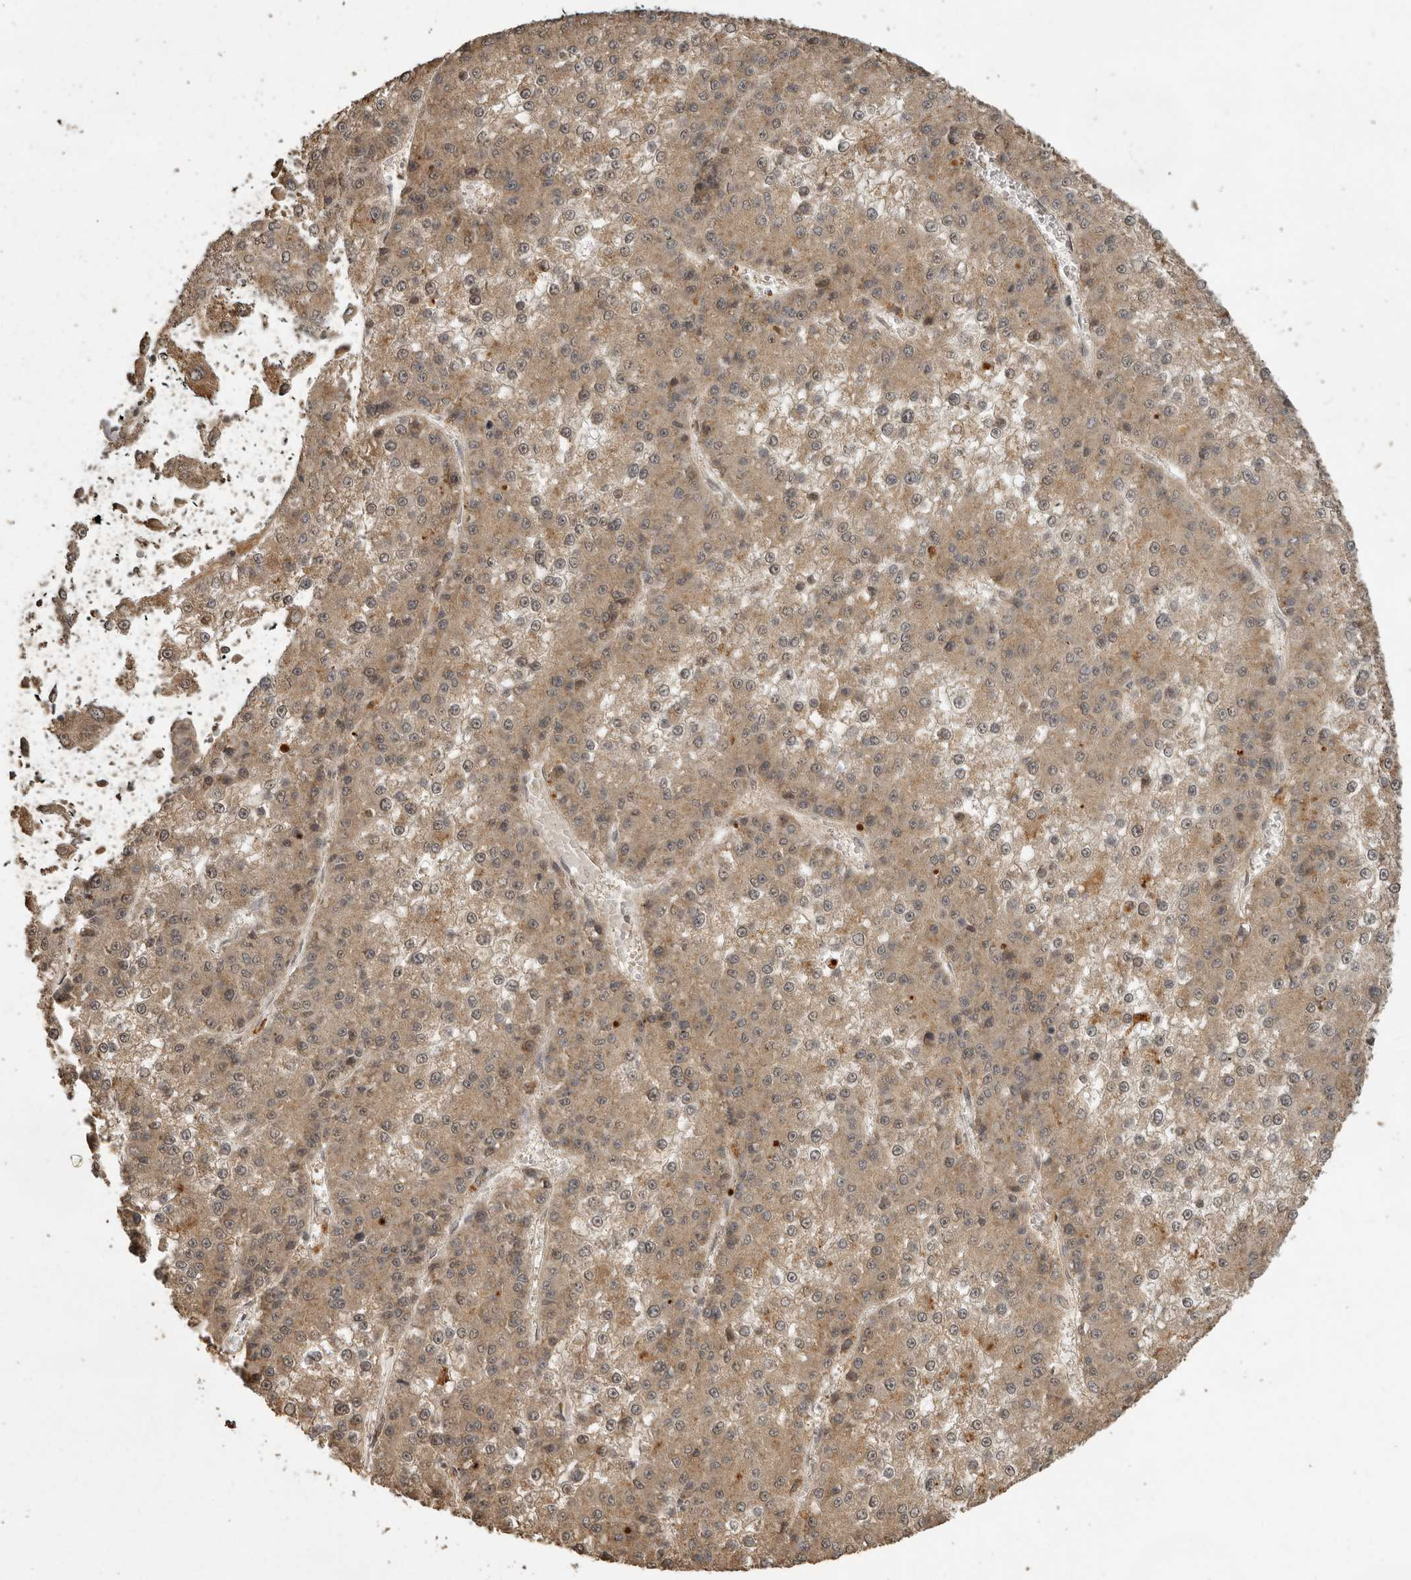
{"staining": {"intensity": "moderate", "quantity": ">75%", "location": "cytoplasmic/membranous"}, "tissue": "liver cancer", "cell_type": "Tumor cells", "image_type": "cancer", "snomed": [{"axis": "morphology", "description": "Carcinoma, Hepatocellular, NOS"}, {"axis": "topography", "description": "Liver"}], "caption": "Moderate cytoplasmic/membranous staining is present in about >75% of tumor cells in liver cancer.", "gene": "CTF1", "patient": {"sex": "female", "age": 73}}